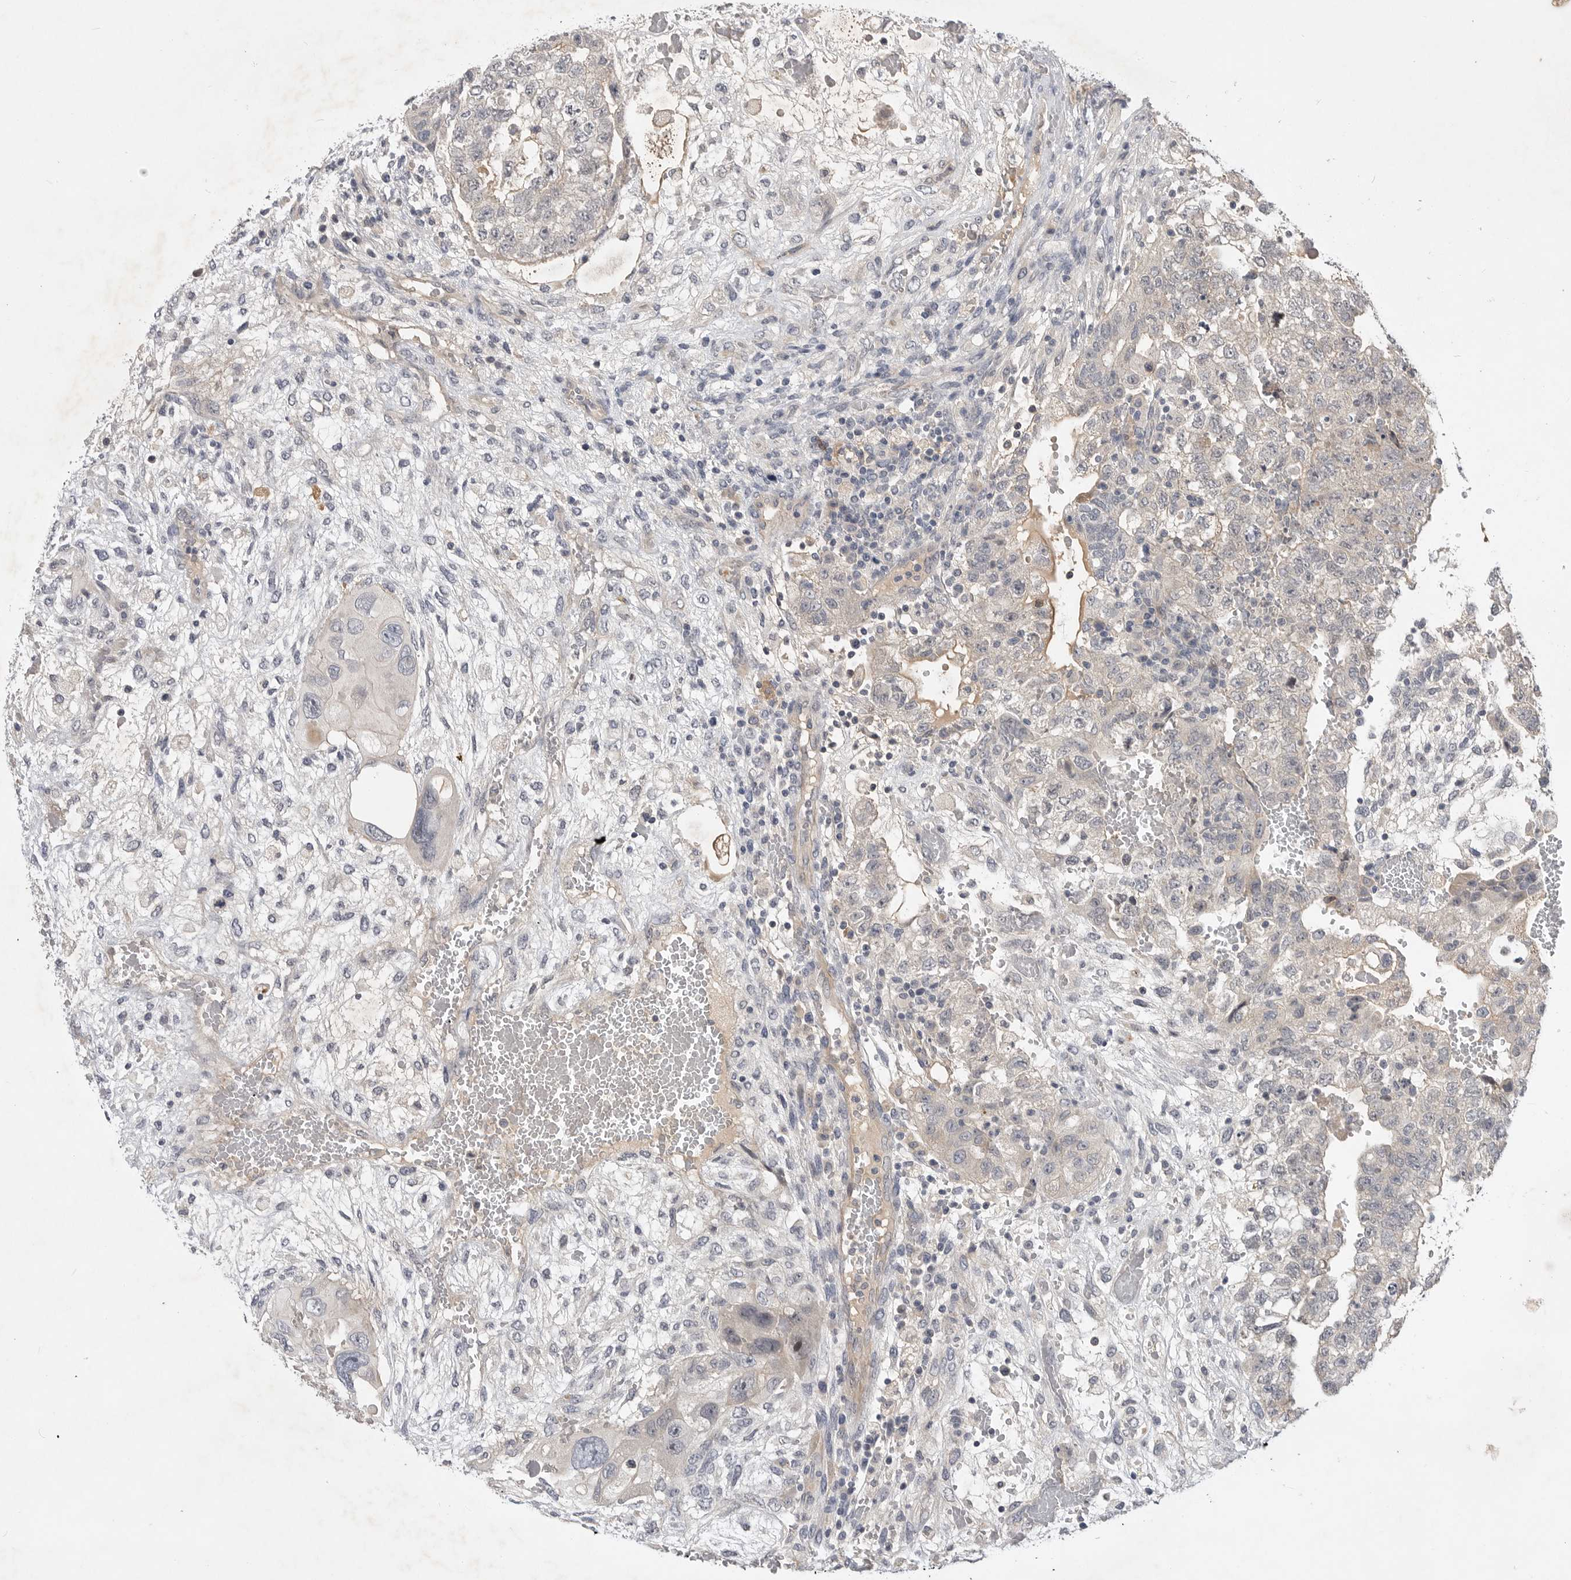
{"staining": {"intensity": "weak", "quantity": "<25%", "location": "cytoplasmic/membranous"}, "tissue": "testis cancer", "cell_type": "Tumor cells", "image_type": "cancer", "snomed": [{"axis": "morphology", "description": "Carcinoma, Embryonal, NOS"}, {"axis": "topography", "description": "Testis"}], "caption": "A histopathology image of human testis embryonal carcinoma is negative for staining in tumor cells.", "gene": "ITGAD", "patient": {"sex": "male", "age": 36}}